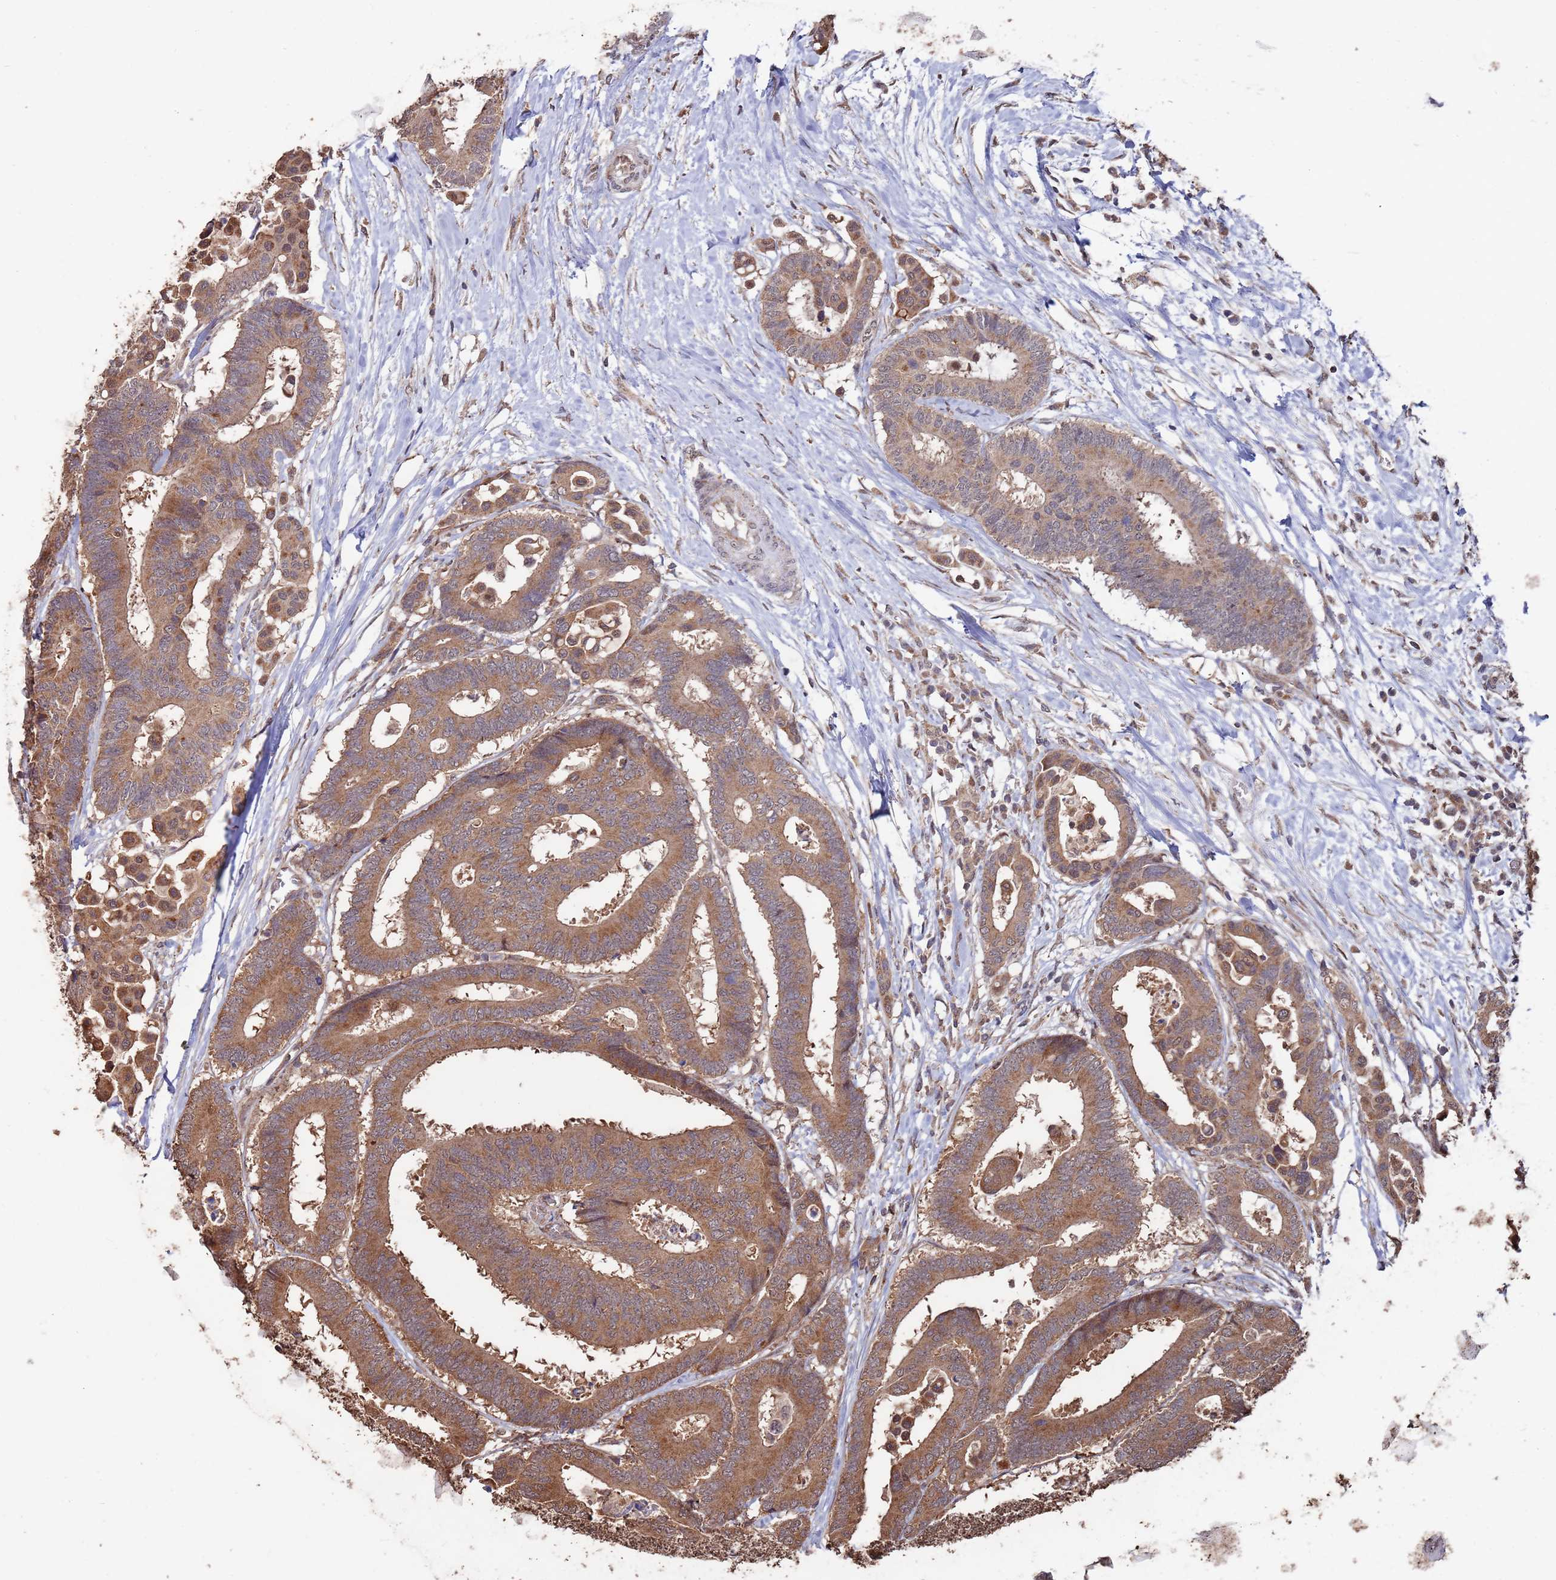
{"staining": {"intensity": "moderate", "quantity": ">75%", "location": "cytoplasmic/membranous"}, "tissue": "colorectal cancer", "cell_type": "Tumor cells", "image_type": "cancer", "snomed": [{"axis": "morphology", "description": "Normal tissue, NOS"}, {"axis": "morphology", "description": "Adenocarcinoma, NOS"}, {"axis": "topography", "description": "Colon"}], "caption": "Human colorectal adenocarcinoma stained with a brown dye displays moderate cytoplasmic/membranous positive staining in approximately >75% of tumor cells.", "gene": "PRR7", "patient": {"sex": "male", "age": 82}}